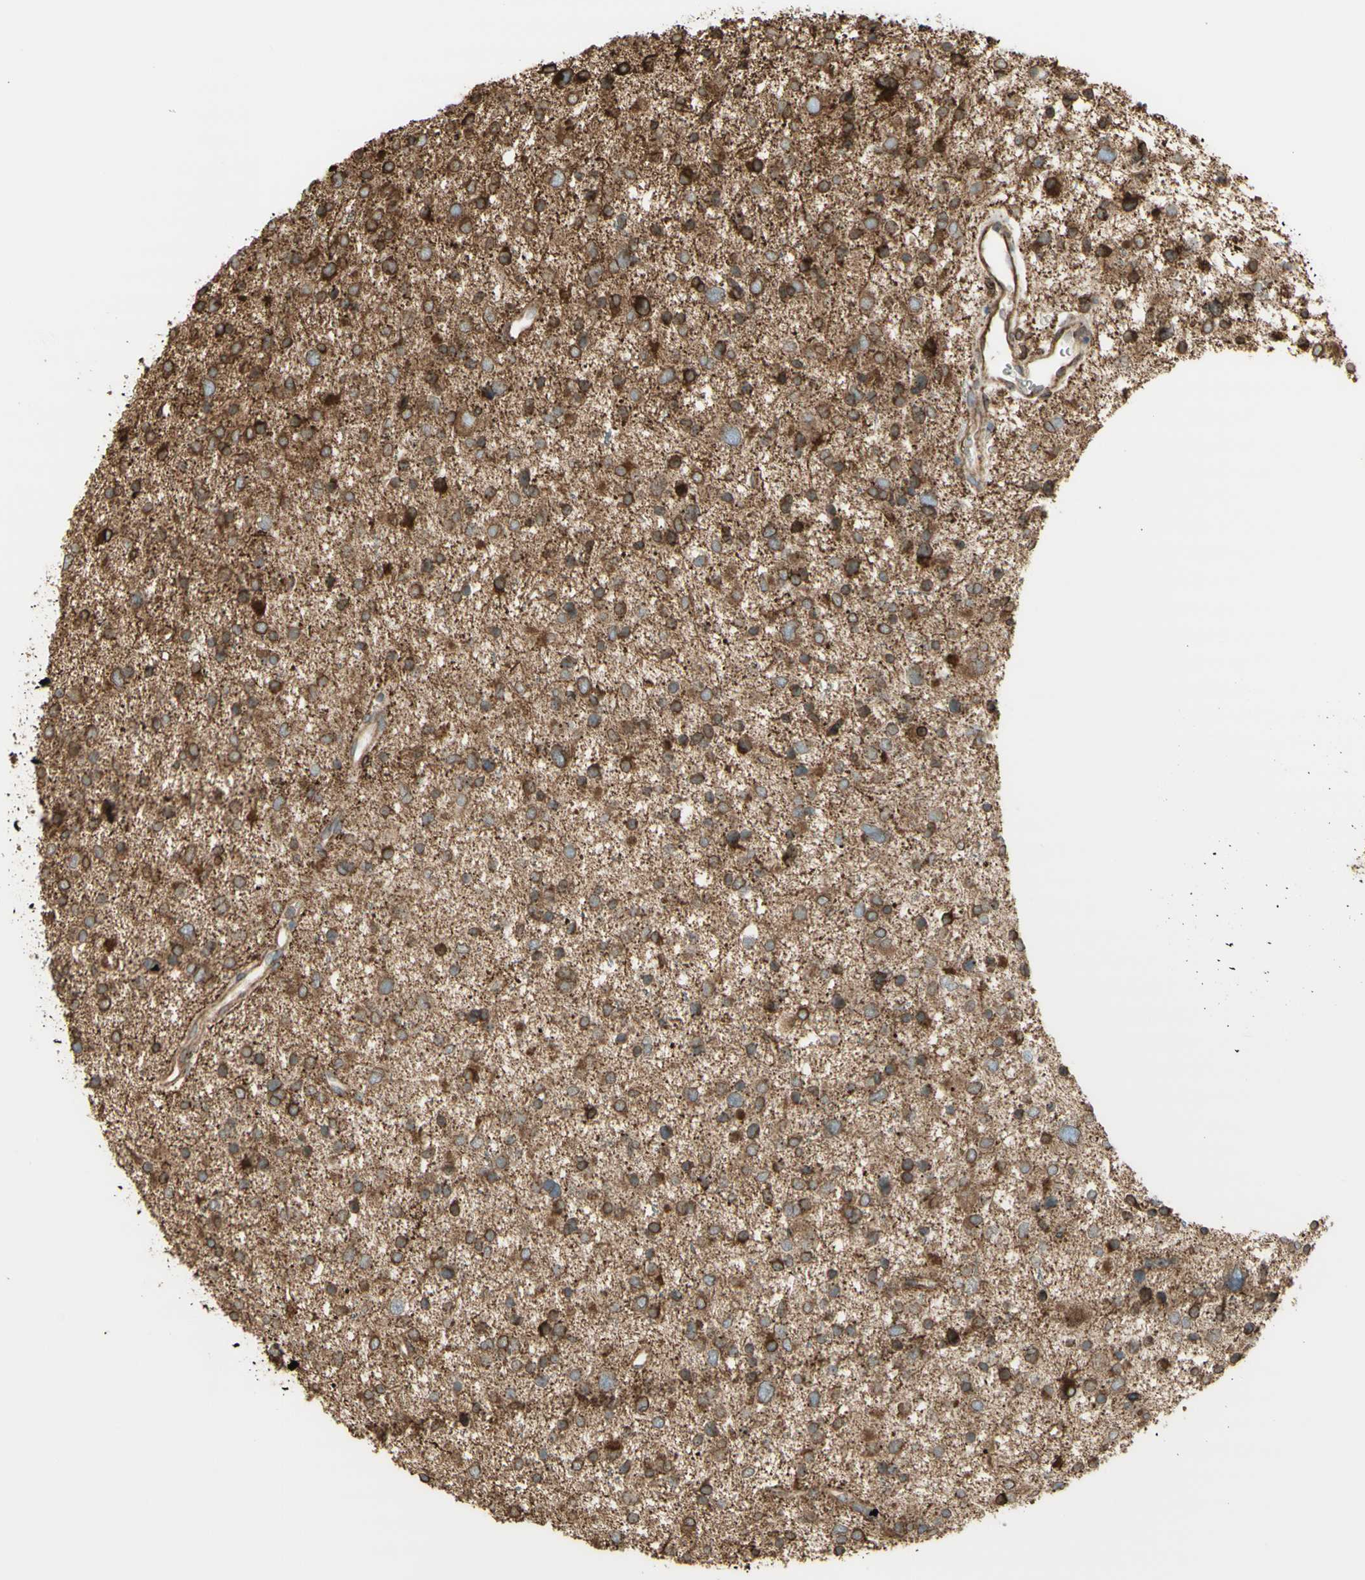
{"staining": {"intensity": "moderate", "quantity": "25%-75%", "location": "cytoplasmic/membranous"}, "tissue": "glioma", "cell_type": "Tumor cells", "image_type": "cancer", "snomed": [{"axis": "morphology", "description": "Glioma, malignant, Low grade"}, {"axis": "topography", "description": "Brain"}], "caption": "High-magnification brightfield microscopy of low-grade glioma (malignant) stained with DAB (3,3'-diaminobenzidine) (brown) and counterstained with hematoxylin (blue). tumor cells exhibit moderate cytoplasmic/membranous expression is present in approximately25%-75% of cells. The staining is performed using DAB brown chromogen to label protein expression. The nuclei are counter-stained blue using hematoxylin.", "gene": "CANX", "patient": {"sex": "female", "age": 37}}